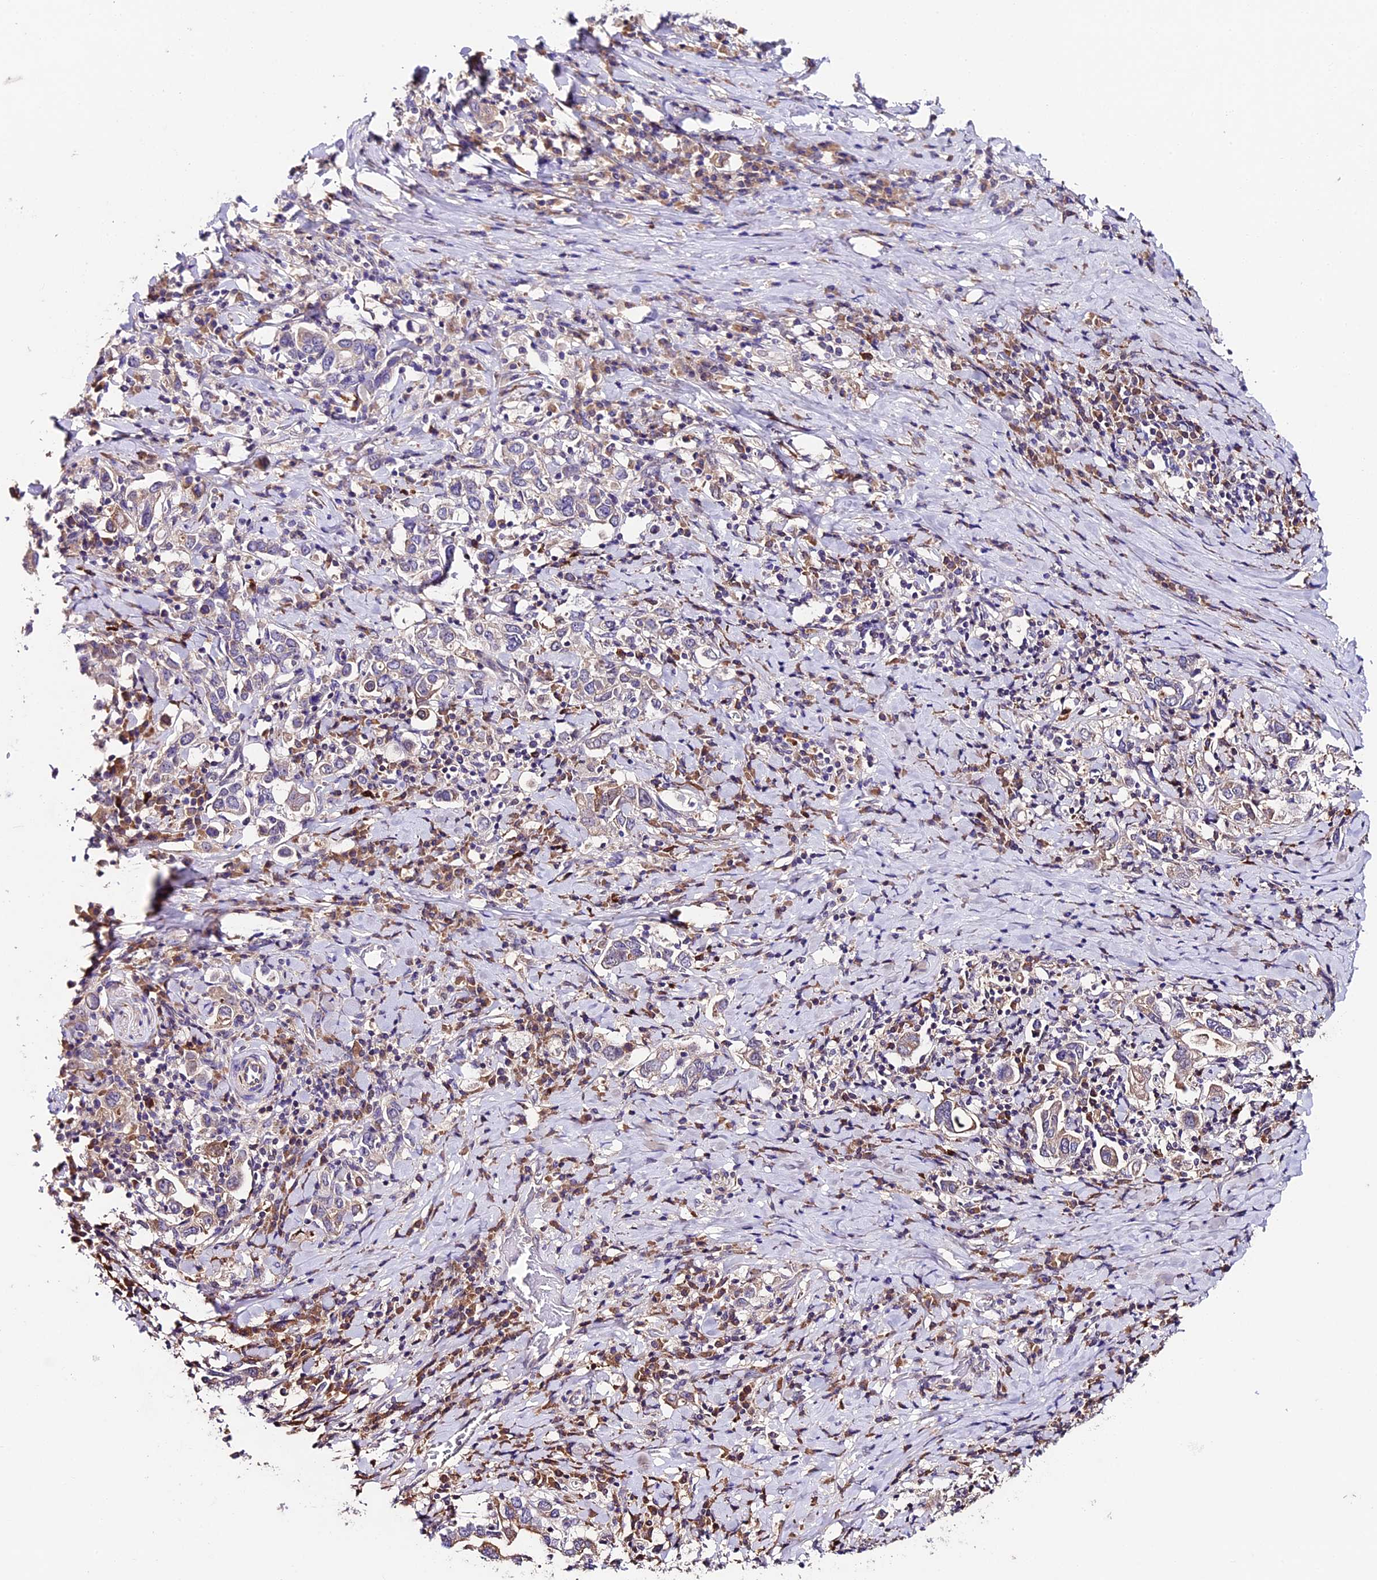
{"staining": {"intensity": "weak", "quantity": "<25%", "location": "cytoplasmic/membranous"}, "tissue": "stomach cancer", "cell_type": "Tumor cells", "image_type": "cancer", "snomed": [{"axis": "morphology", "description": "Adenocarcinoma, NOS"}, {"axis": "topography", "description": "Stomach, upper"}, {"axis": "topography", "description": "Stomach"}], "caption": "Immunohistochemistry of stomach adenocarcinoma reveals no staining in tumor cells. (IHC, brightfield microscopy, high magnification).", "gene": "SBNO2", "patient": {"sex": "male", "age": 62}}